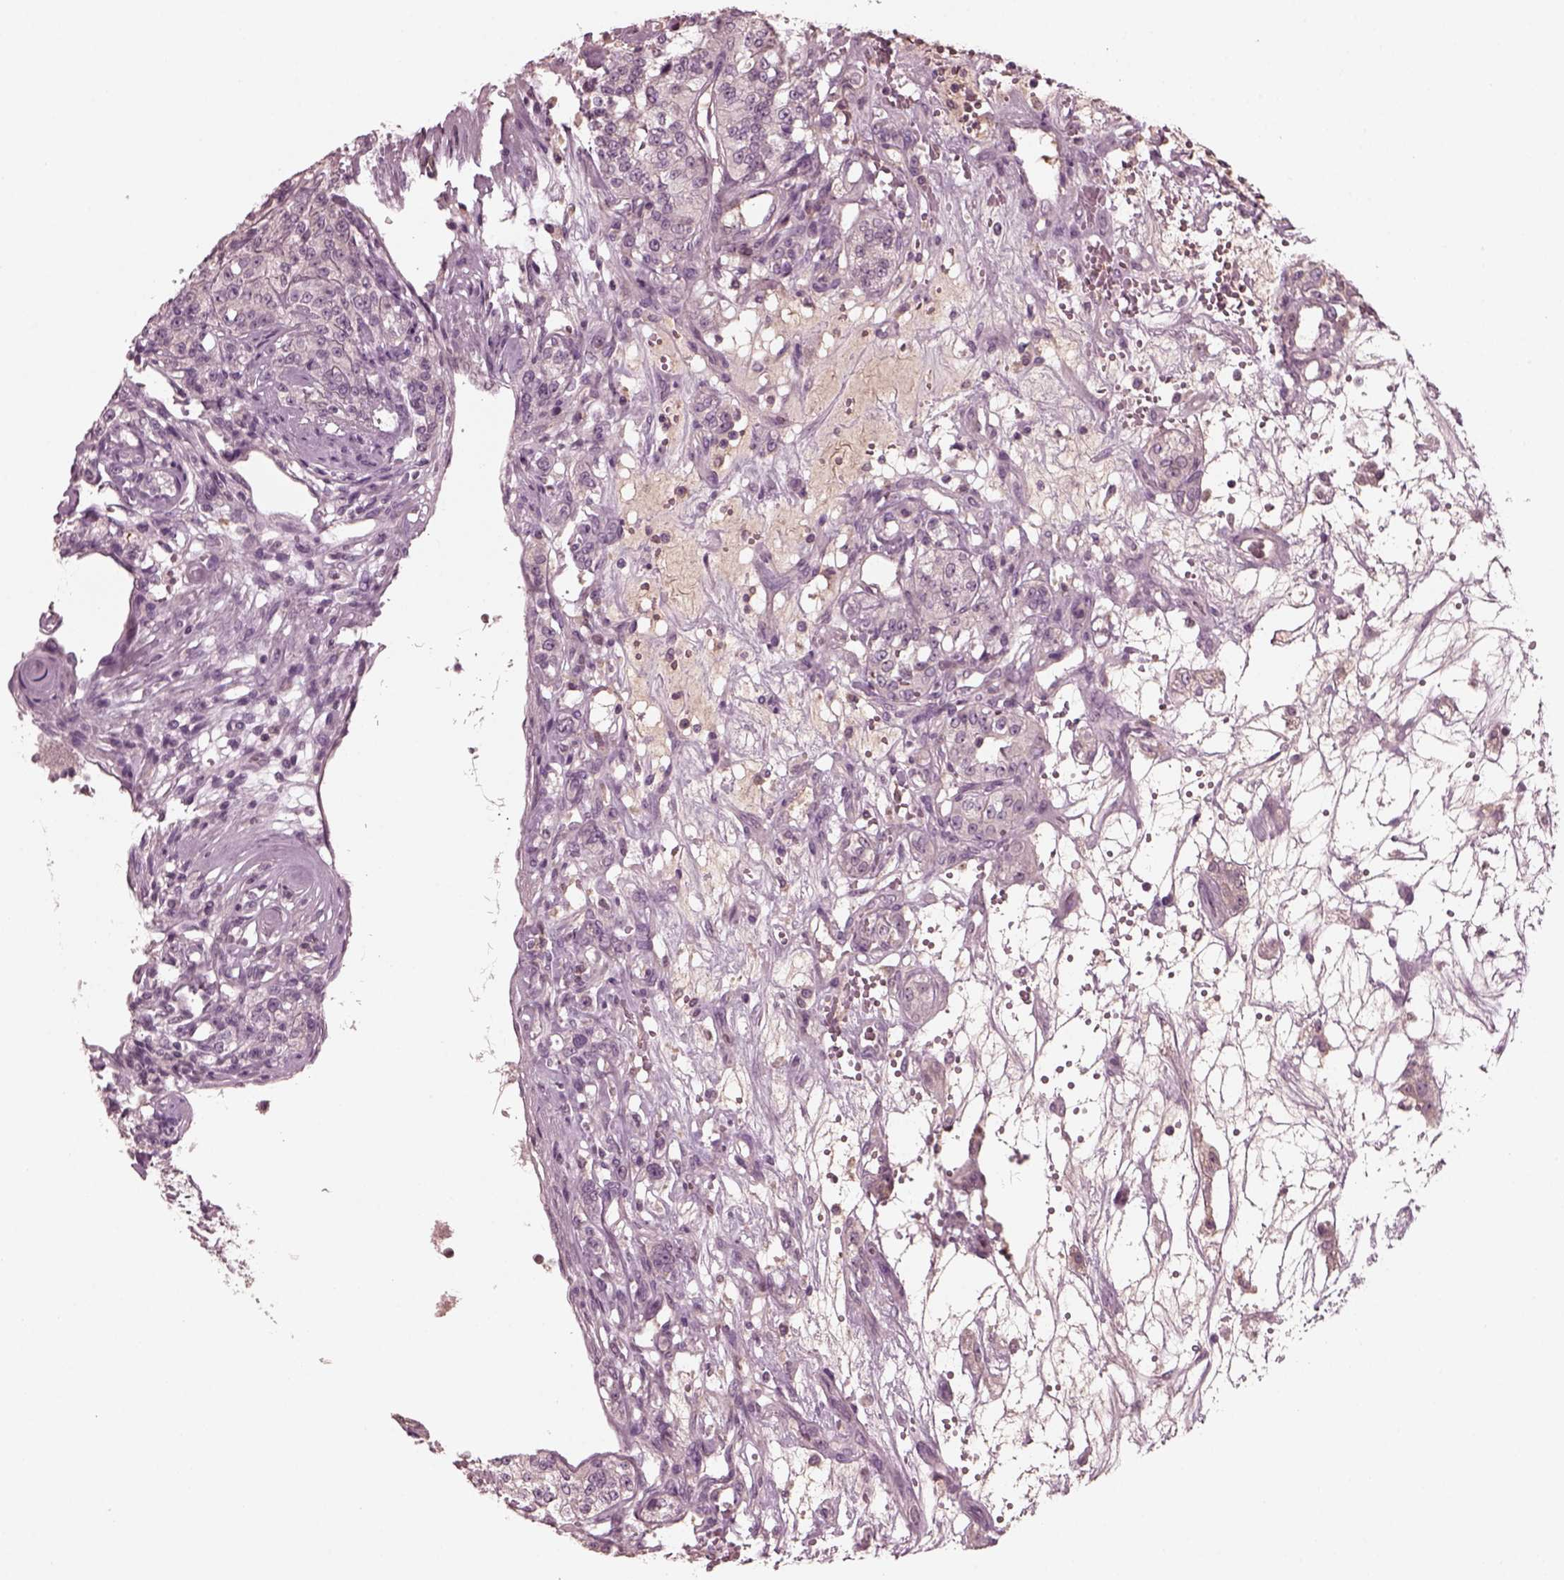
{"staining": {"intensity": "negative", "quantity": "none", "location": "none"}, "tissue": "renal cancer", "cell_type": "Tumor cells", "image_type": "cancer", "snomed": [{"axis": "morphology", "description": "Adenocarcinoma, NOS"}, {"axis": "topography", "description": "Kidney"}], "caption": "The image reveals no significant staining in tumor cells of renal cancer (adenocarcinoma).", "gene": "PORCN", "patient": {"sex": "female", "age": 63}}